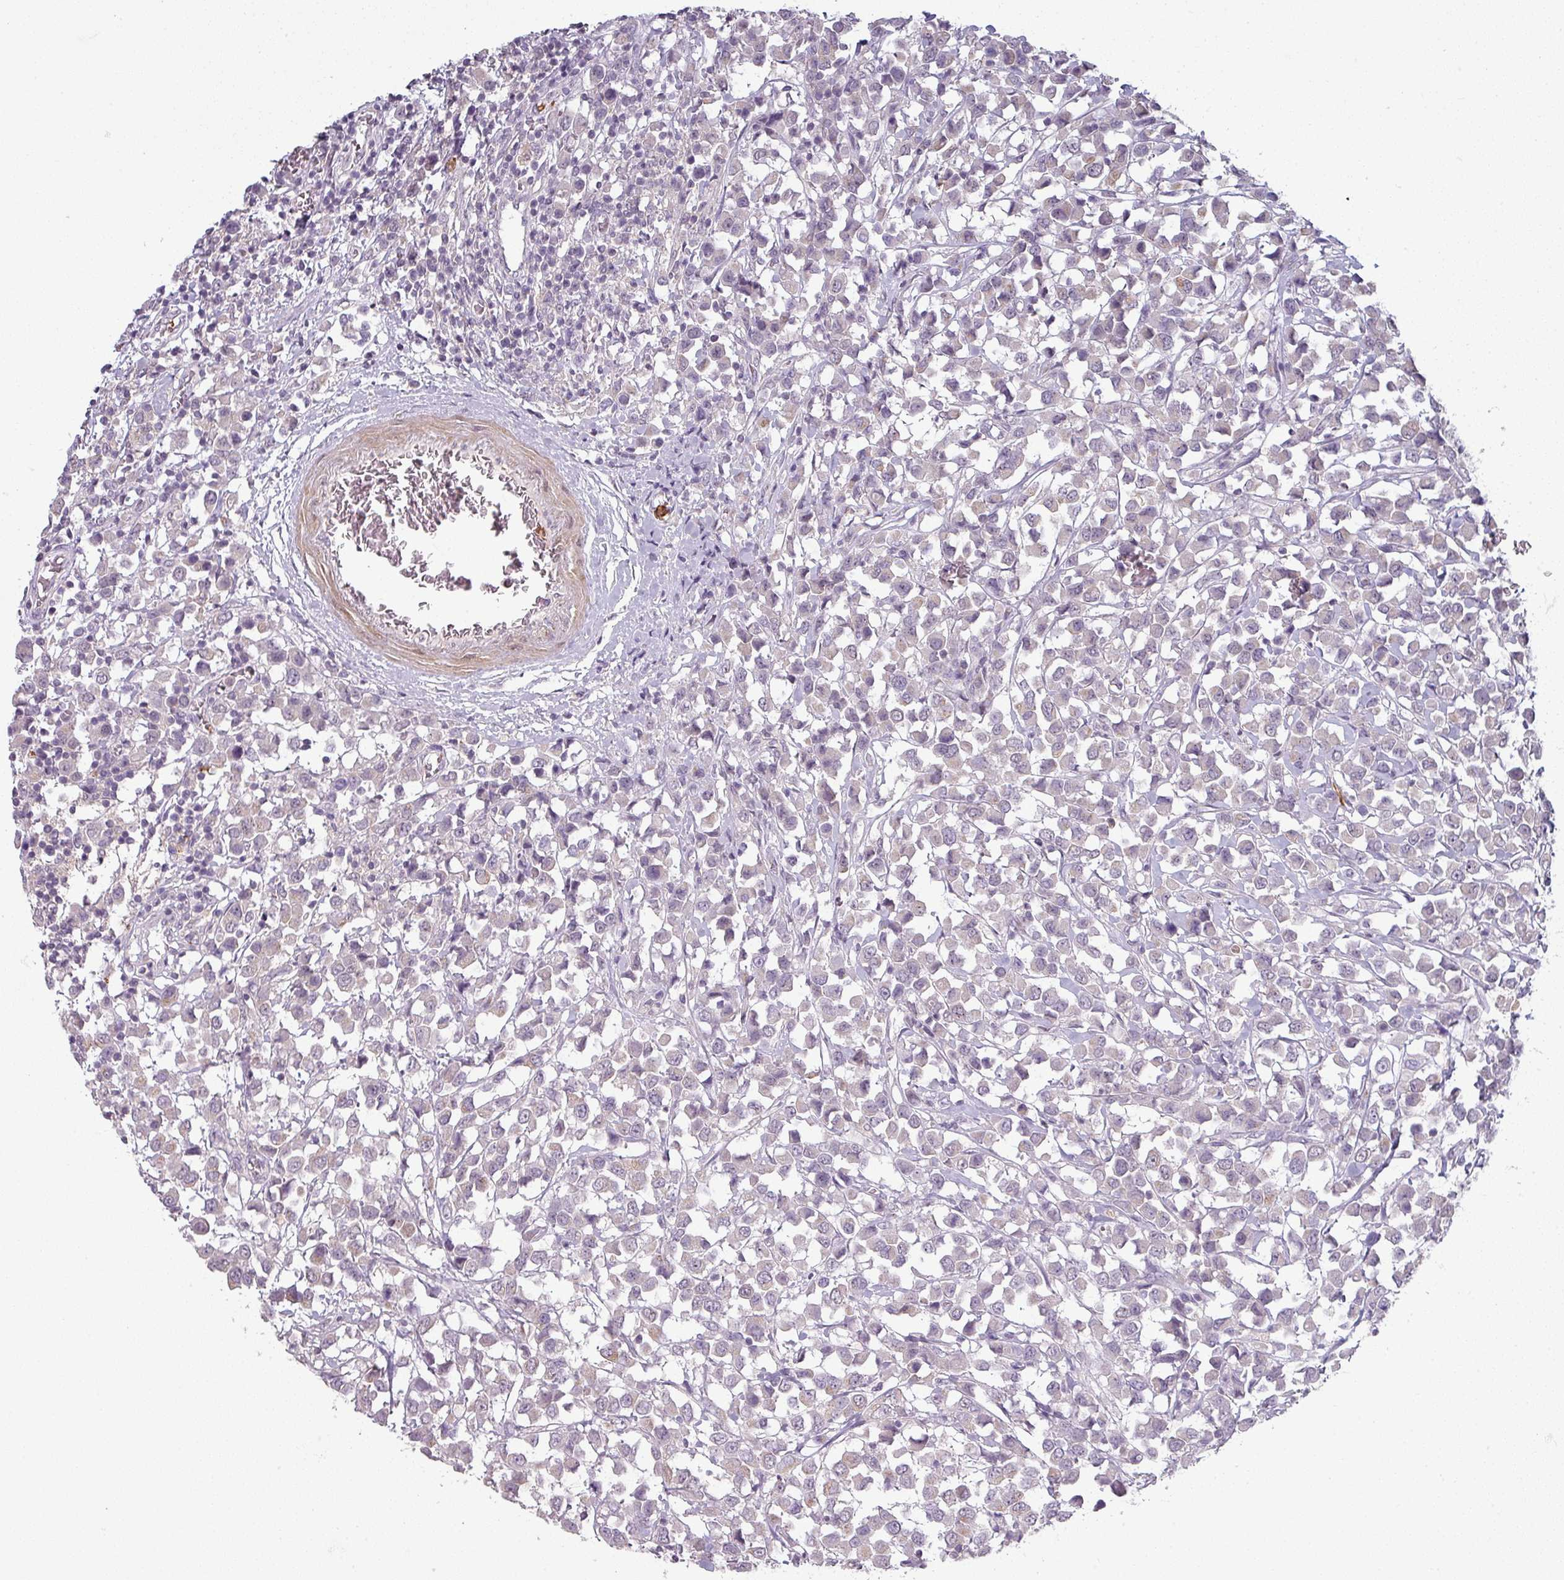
{"staining": {"intensity": "weak", "quantity": "25%-75%", "location": "cytoplasmic/membranous"}, "tissue": "breast cancer", "cell_type": "Tumor cells", "image_type": "cancer", "snomed": [{"axis": "morphology", "description": "Duct carcinoma"}, {"axis": "topography", "description": "Breast"}], "caption": "Tumor cells display low levels of weak cytoplasmic/membranous positivity in approximately 25%-75% of cells in human breast invasive ductal carcinoma.", "gene": "MAGEC3", "patient": {"sex": "female", "age": 61}}